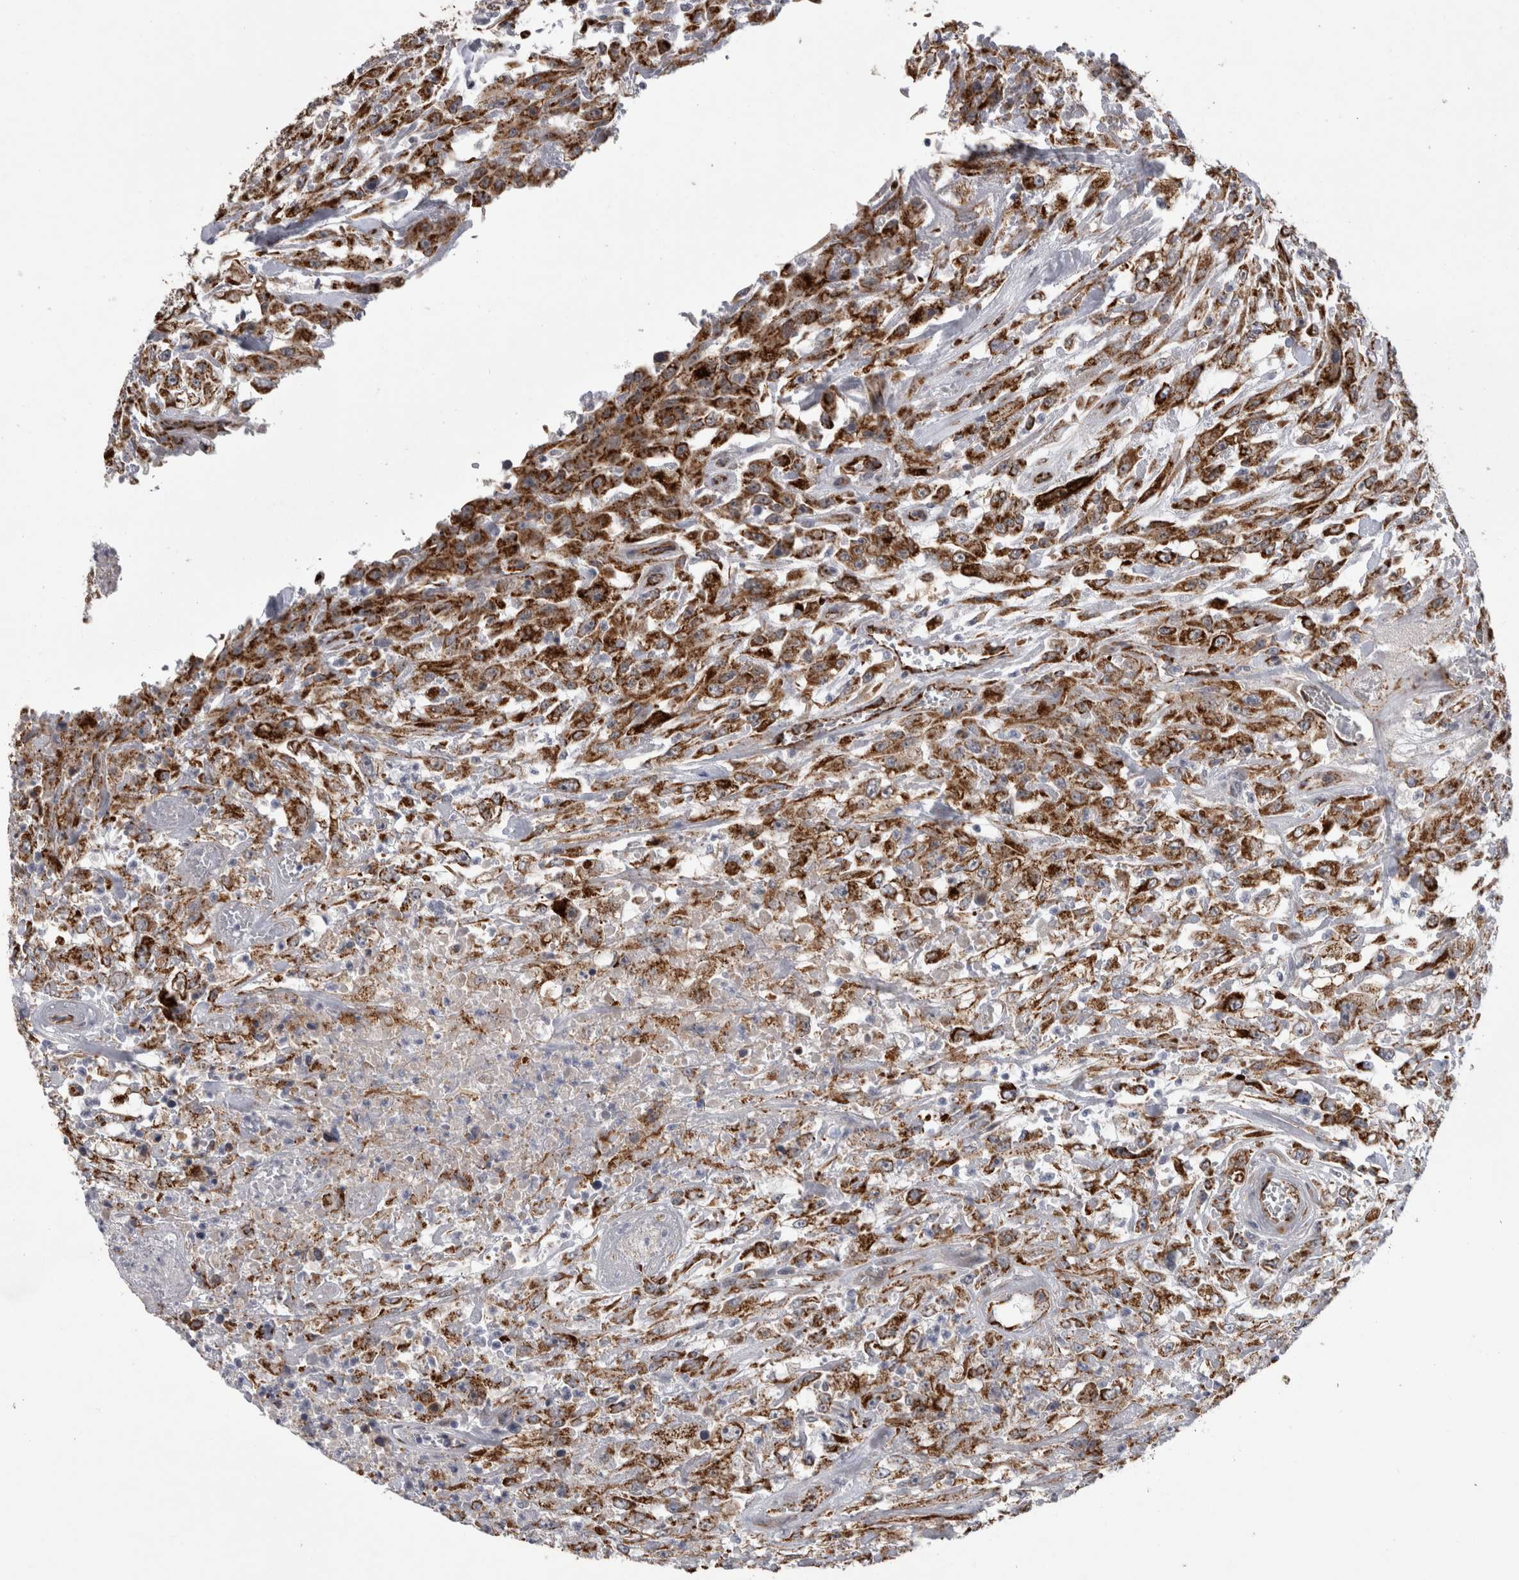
{"staining": {"intensity": "strong", "quantity": ">75%", "location": "cytoplasmic/membranous"}, "tissue": "urothelial cancer", "cell_type": "Tumor cells", "image_type": "cancer", "snomed": [{"axis": "morphology", "description": "Urothelial carcinoma, High grade"}, {"axis": "topography", "description": "Urinary bladder"}], "caption": "This is a micrograph of immunohistochemistry (IHC) staining of high-grade urothelial carcinoma, which shows strong staining in the cytoplasmic/membranous of tumor cells.", "gene": "ACOT7", "patient": {"sex": "male", "age": 46}}